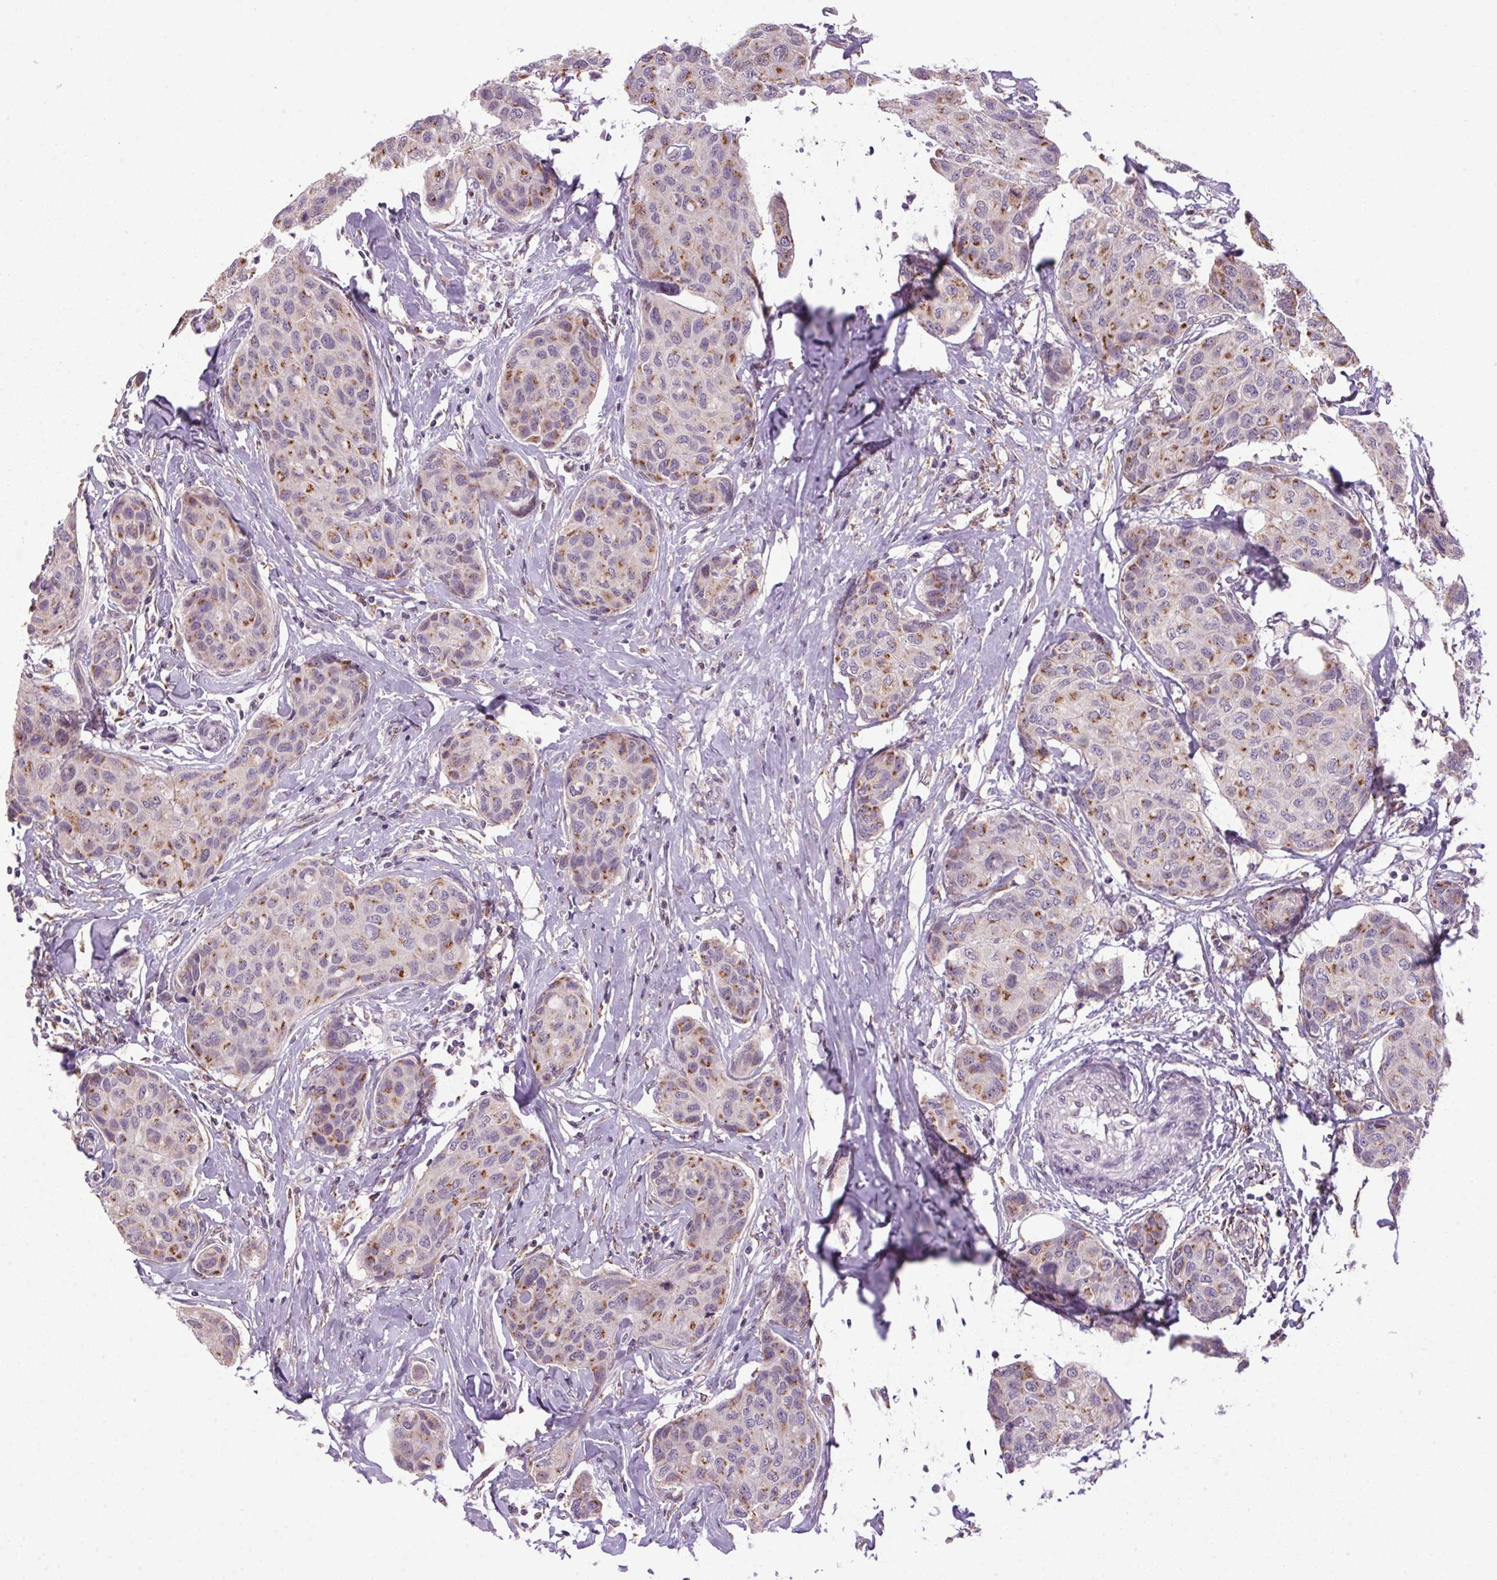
{"staining": {"intensity": "moderate", "quantity": "25%-75%", "location": "cytoplasmic/membranous"}, "tissue": "breast cancer", "cell_type": "Tumor cells", "image_type": "cancer", "snomed": [{"axis": "morphology", "description": "Duct carcinoma"}, {"axis": "topography", "description": "Breast"}], "caption": "A micrograph of breast cancer (infiltrating ductal carcinoma) stained for a protein reveals moderate cytoplasmic/membranous brown staining in tumor cells.", "gene": "AKR1E2", "patient": {"sex": "female", "age": 80}}